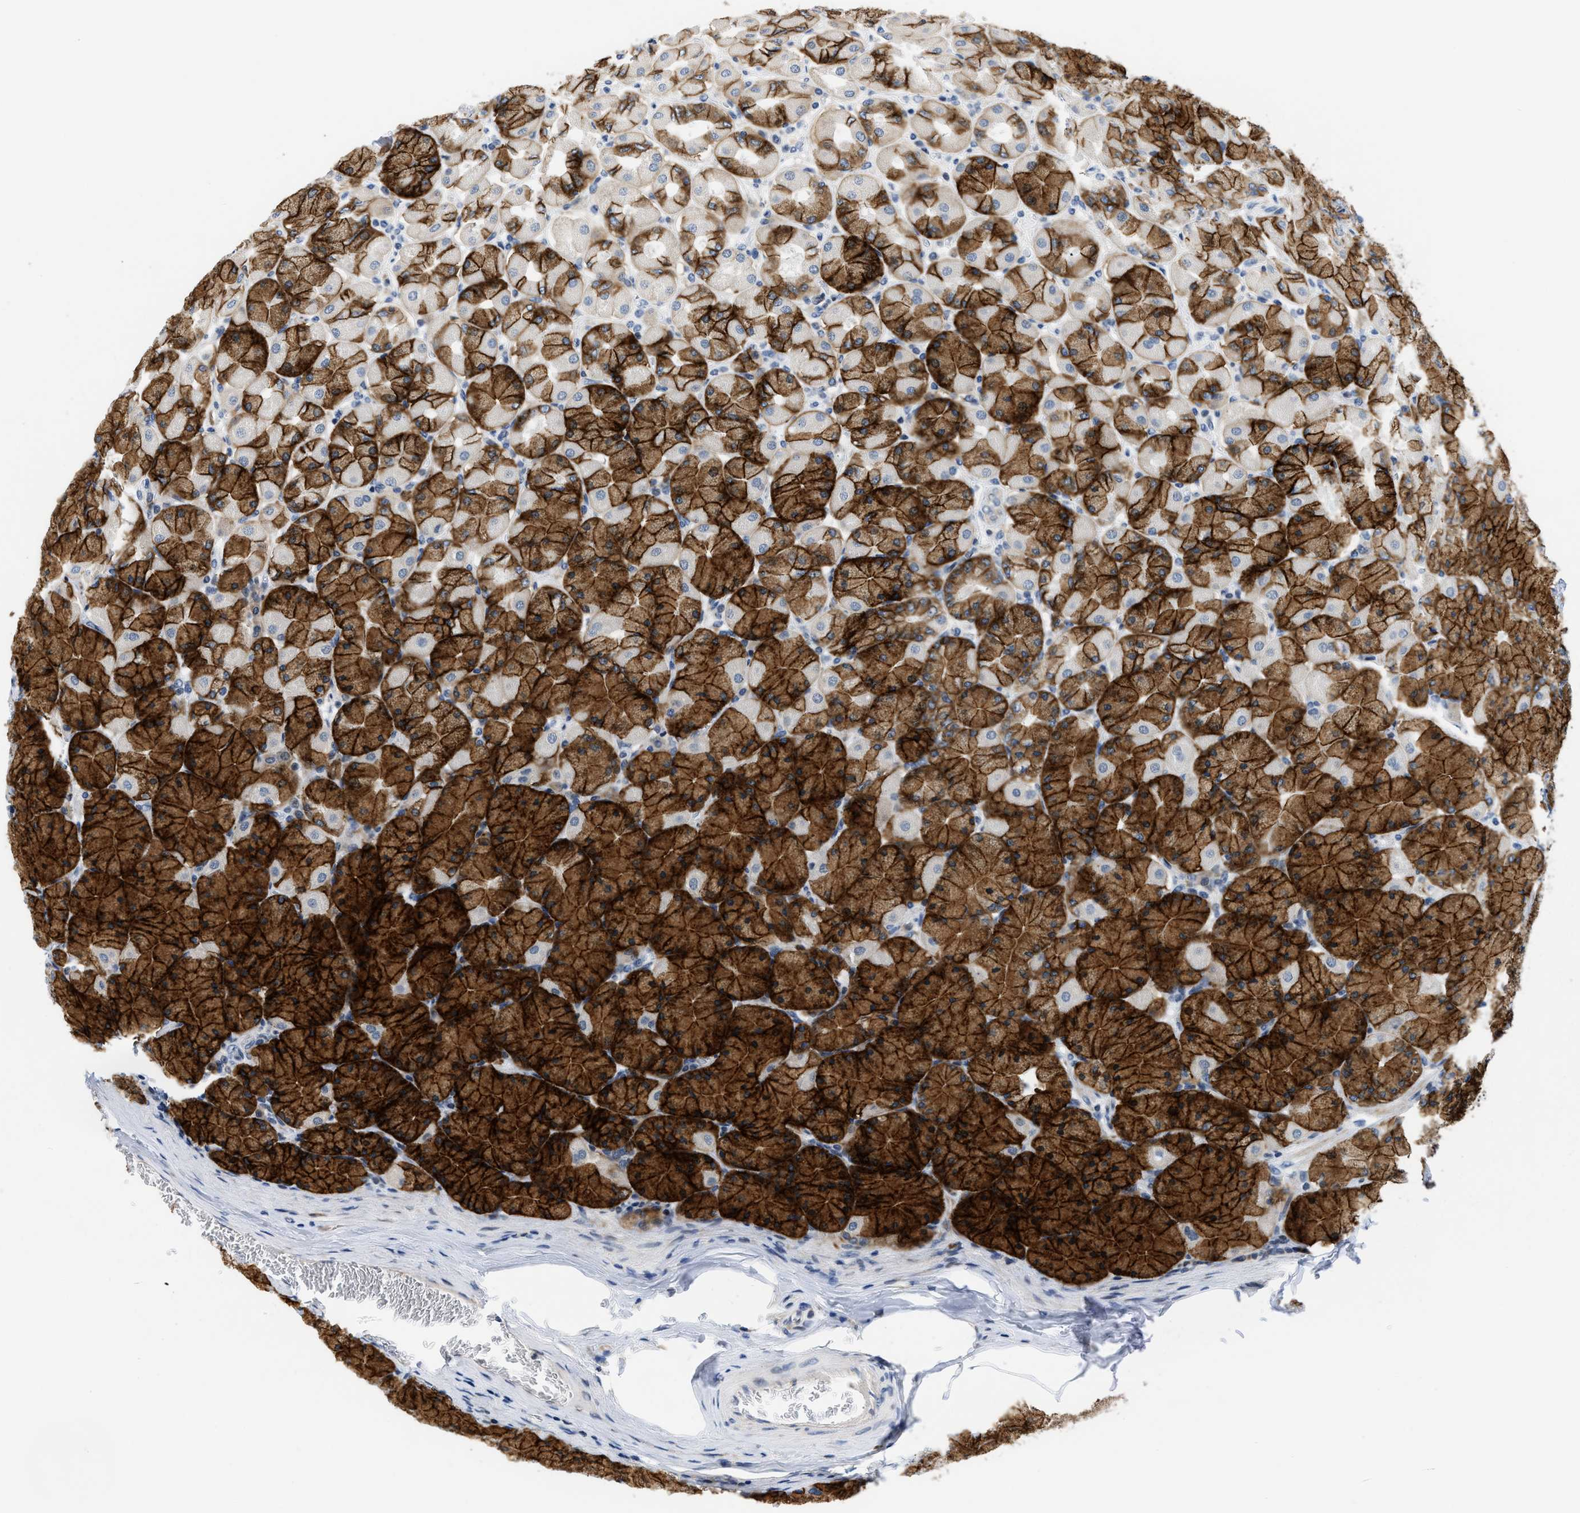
{"staining": {"intensity": "strong", "quantity": "25%-75%", "location": "cytoplasmic/membranous"}, "tissue": "stomach", "cell_type": "Glandular cells", "image_type": "normal", "snomed": [{"axis": "morphology", "description": "Normal tissue, NOS"}, {"axis": "topography", "description": "Stomach, upper"}], "caption": "Immunohistochemical staining of unremarkable human stomach demonstrates high levels of strong cytoplasmic/membranous expression in about 25%-75% of glandular cells. (DAB (3,3'-diaminobenzidine) IHC with brightfield microscopy, high magnification).", "gene": "IKBKE", "patient": {"sex": "female", "age": 56}}